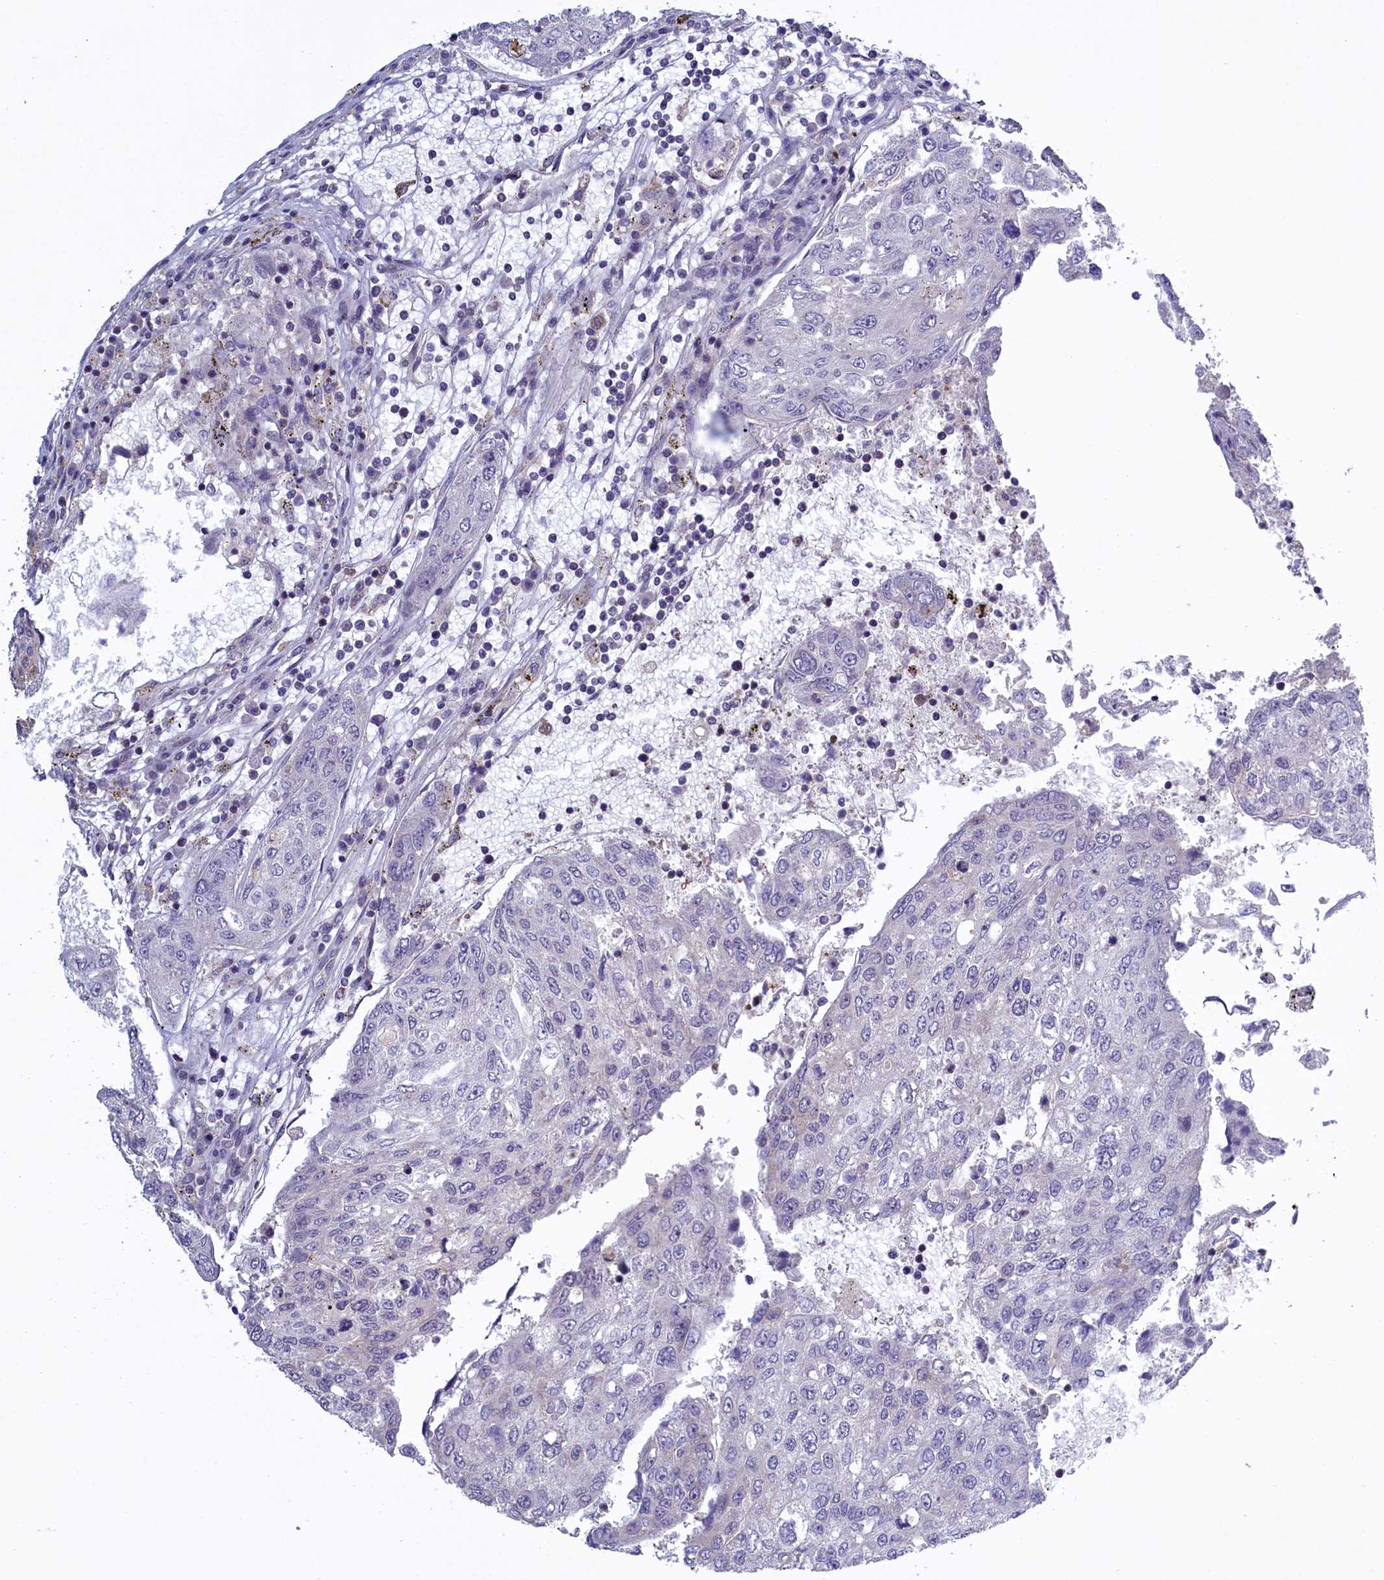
{"staining": {"intensity": "negative", "quantity": "none", "location": "none"}, "tissue": "urothelial cancer", "cell_type": "Tumor cells", "image_type": "cancer", "snomed": [{"axis": "morphology", "description": "Urothelial carcinoma, High grade"}, {"axis": "topography", "description": "Lymph node"}, {"axis": "topography", "description": "Urinary bladder"}], "caption": "Urothelial cancer stained for a protein using immunohistochemistry exhibits no positivity tumor cells.", "gene": "HYKK", "patient": {"sex": "male", "age": 51}}